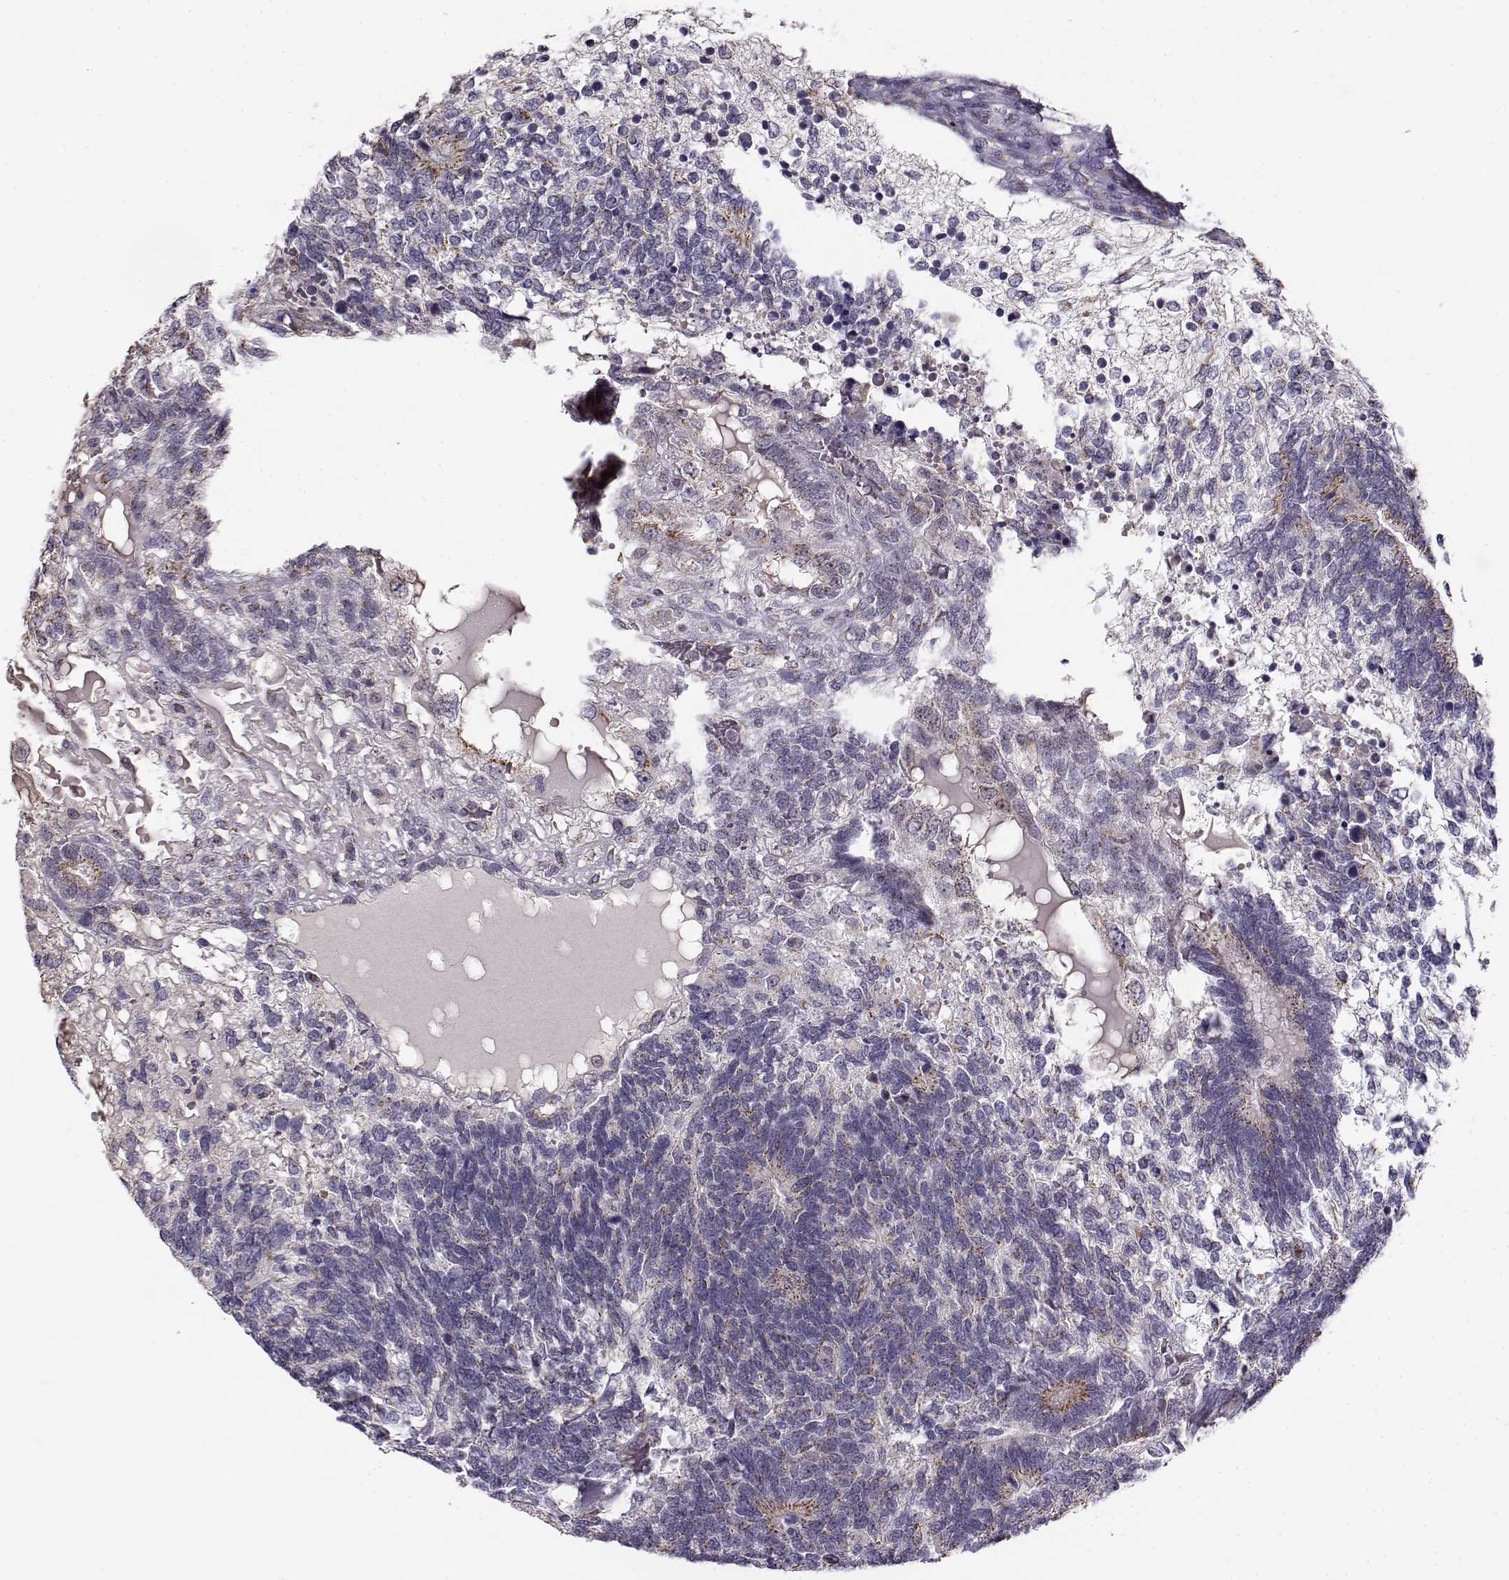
{"staining": {"intensity": "negative", "quantity": "none", "location": "none"}, "tissue": "testis cancer", "cell_type": "Tumor cells", "image_type": "cancer", "snomed": [{"axis": "morphology", "description": "Seminoma, NOS"}, {"axis": "morphology", "description": "Carcinoma, Embryonal, NOS"}, {"axis": "topography", "description": "Testis"}], "caption": "Immunohistochemistry of testis cancer (embryonal carcinoma) shows no positivity in tumor cells.", "gene": "SLC4A5", "patient": {"sex": "male", "age": 41}}